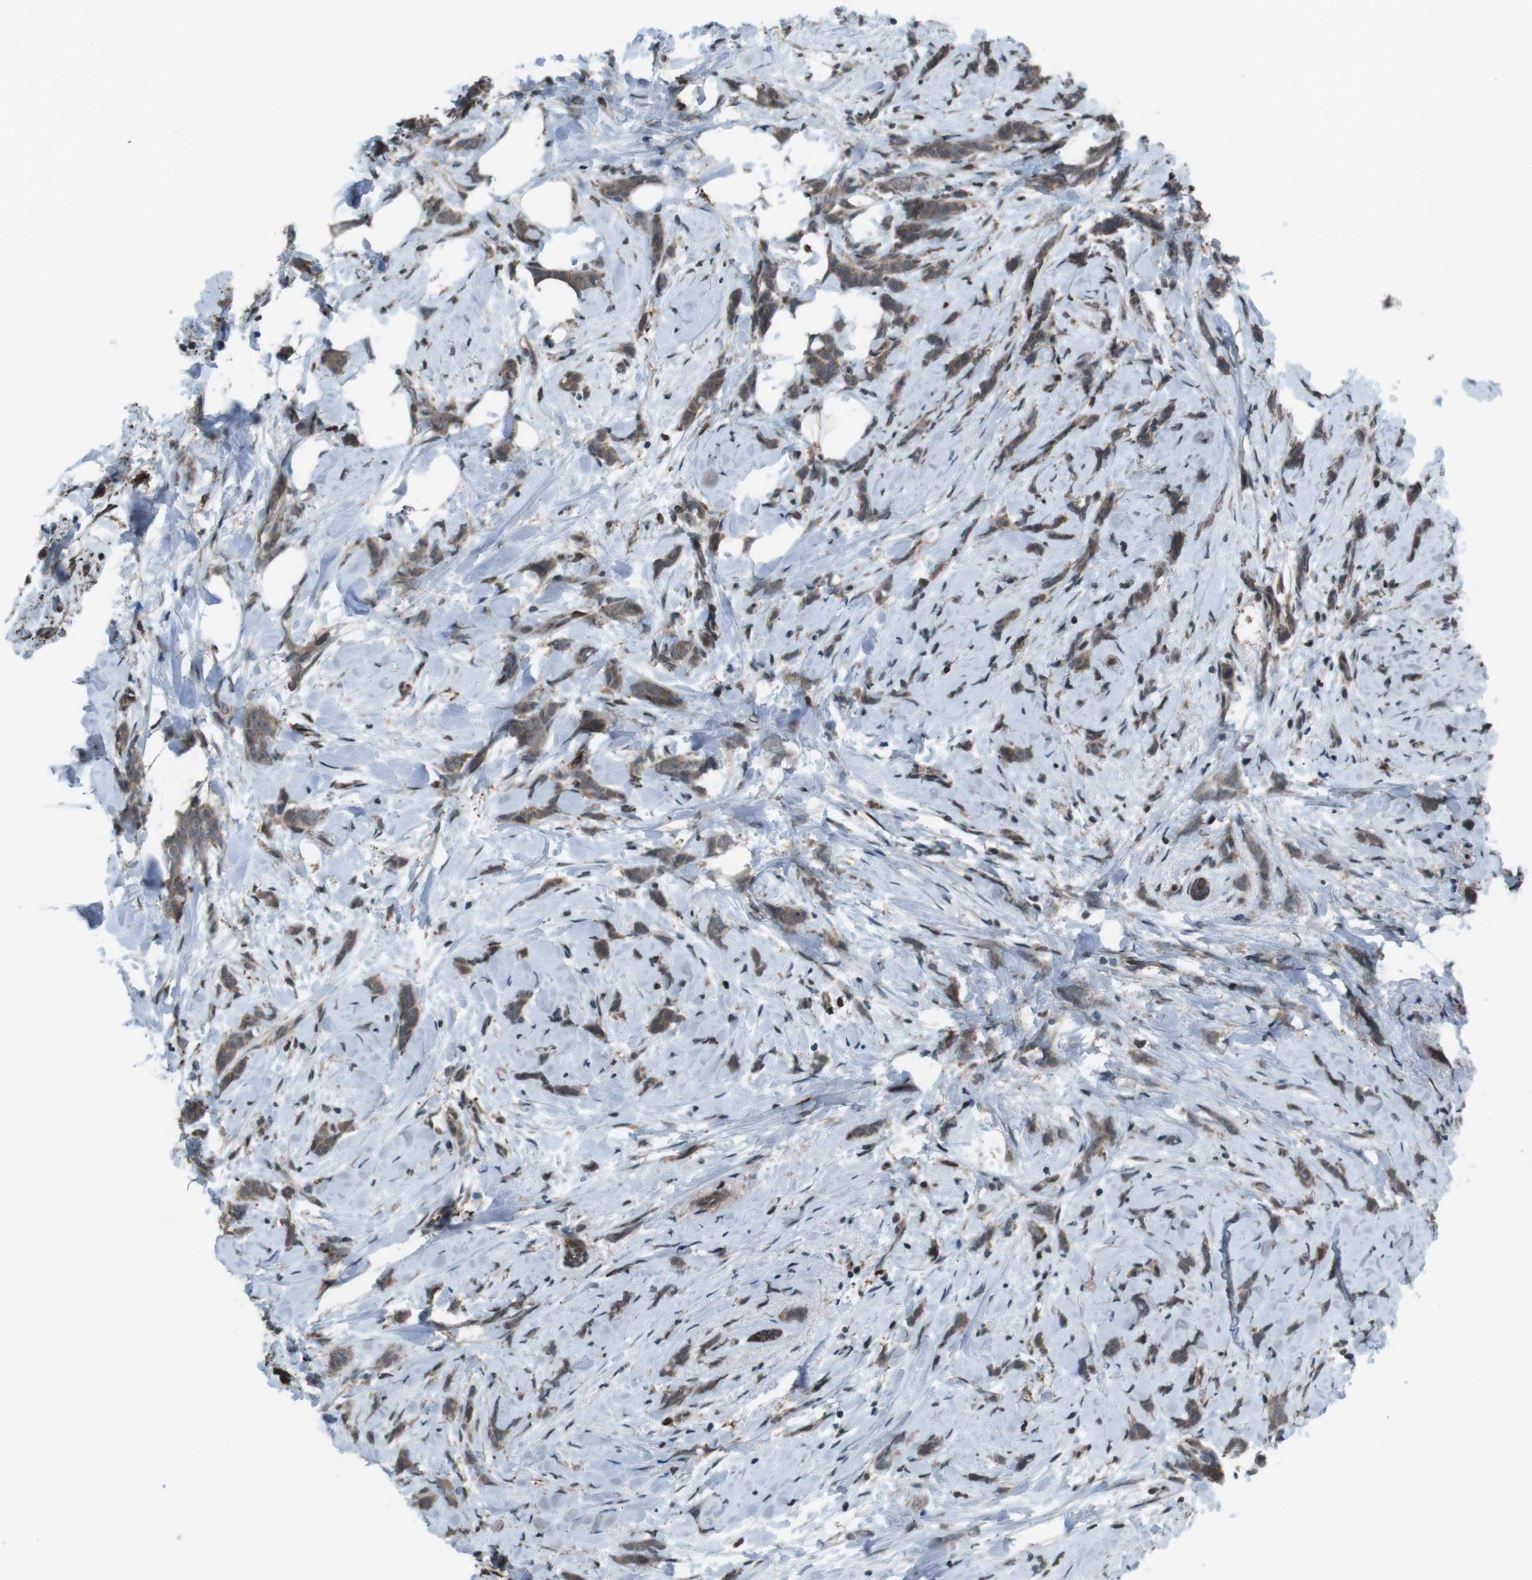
{"staining": {"intensity": "moderate", "quantity": ">75%", "location": "cytoplasmic/membranous"}, "tissue": "breast cancer", "cell_type": "Tumor cells", "image_type": "cancer", "snomed": [{"axis": "morphology", "description": "Lobular carcinoma, in situ"}, {"axis": "morphology", "description": "Lobular carcinoma"}, {"axis": "topography", "description": "Breast"}], "caption": "The immunohistochemical stain shows moderate cytoplasmic/membranous staining in tumor cells of breast lobular carcinoma in situ tissue. The staining is performed using DAB brown chromogen to label protein expression. The nuclei are counter-stained blue using hematoxylin.", "gene": "GDF10", "patient": {"sex": "female", "age": 41}}